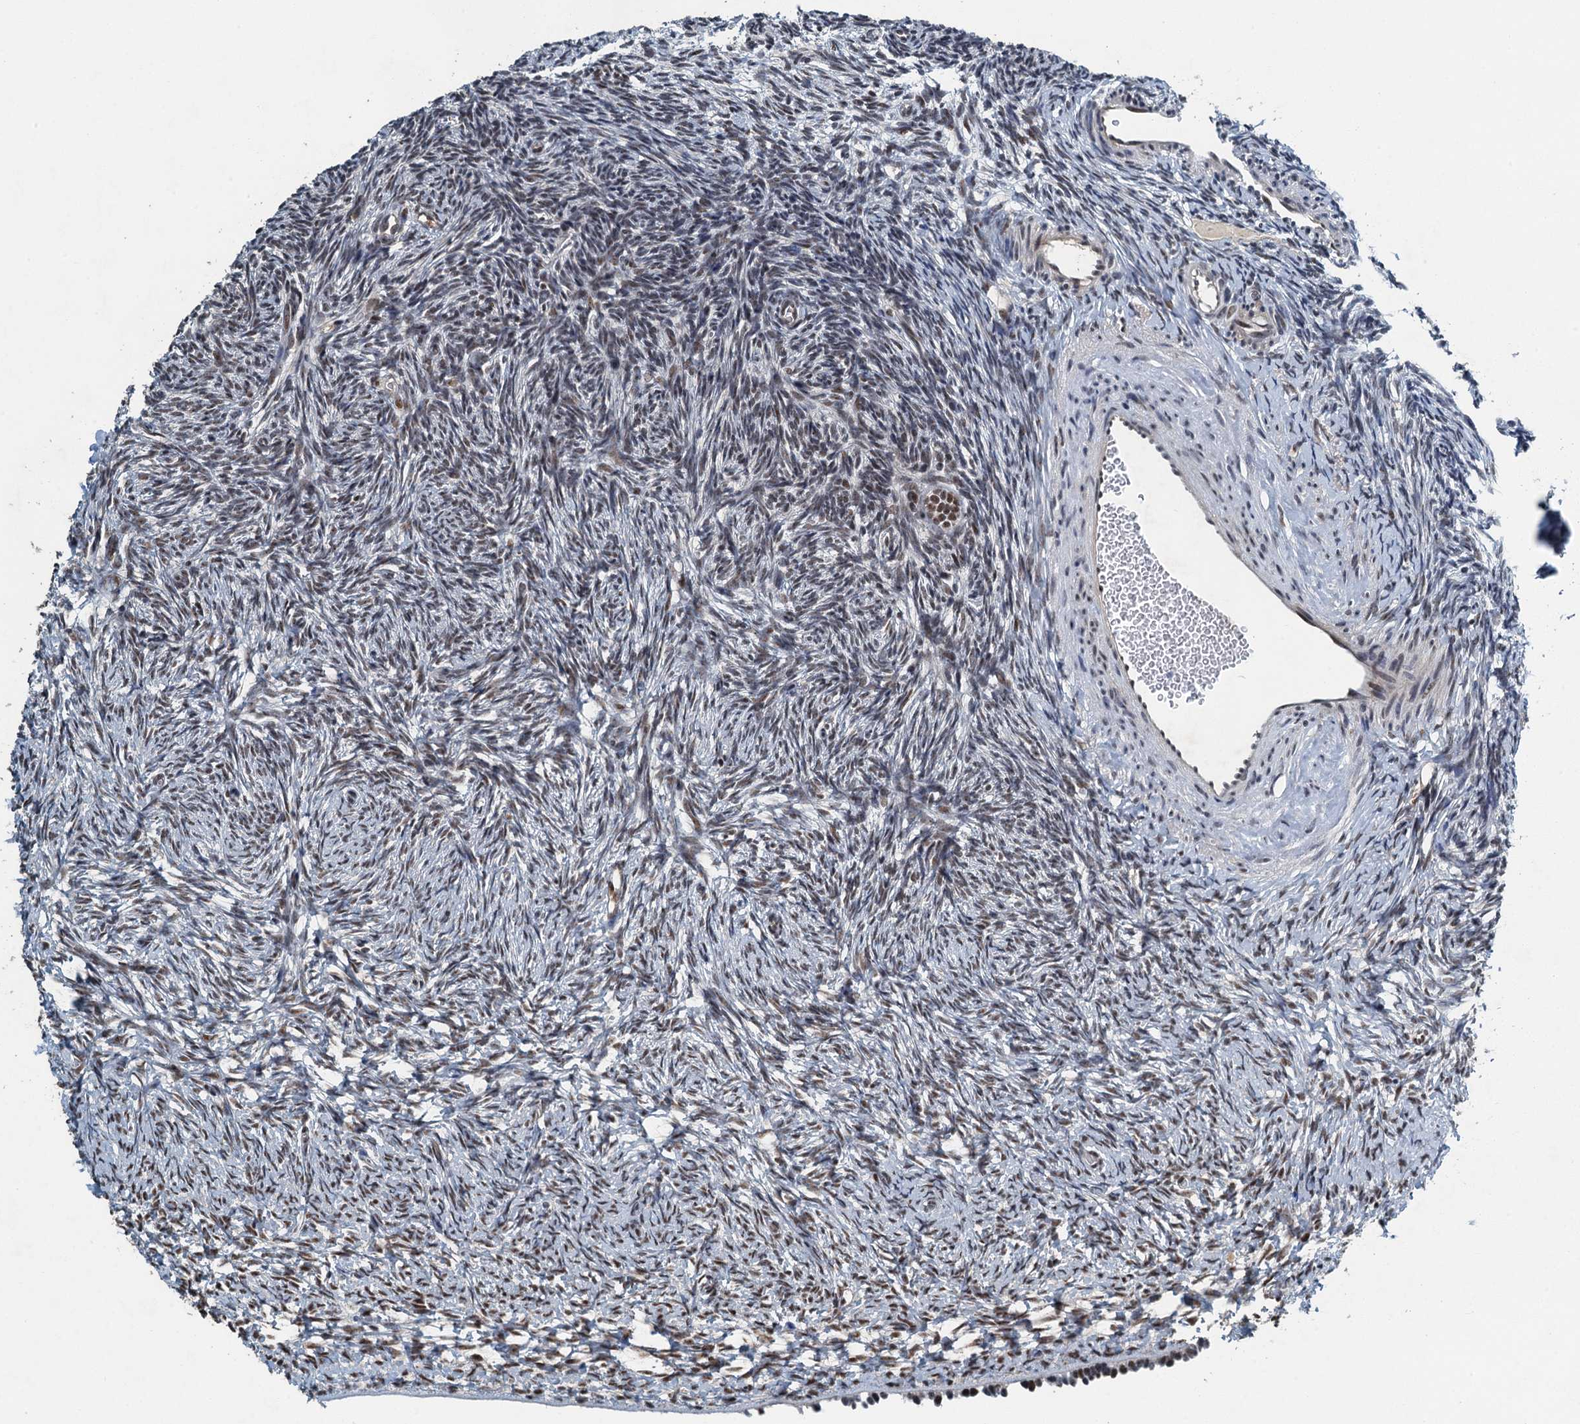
{"staining": {"intensity": "moderate", "quantity": ">75%", "location": "cytoplasmic/membranous,nuclear"}, "tissue": "ovary", "cell_type": "Follicle cells", "image_type": "normal", "snomed": [{"axis": "morphology", "description": "Normal tissue, NOS"}, {"axis": "topography", "description": "Ovary"}], "caption": "The image reveals staining of unremarkable ovary, revealing moderate cytoplasmic/membranous,nuclear protein expression (brown color) within follicle cells.", "gene": "MTA3", "patient": {"sex": "female", "age": 34}}